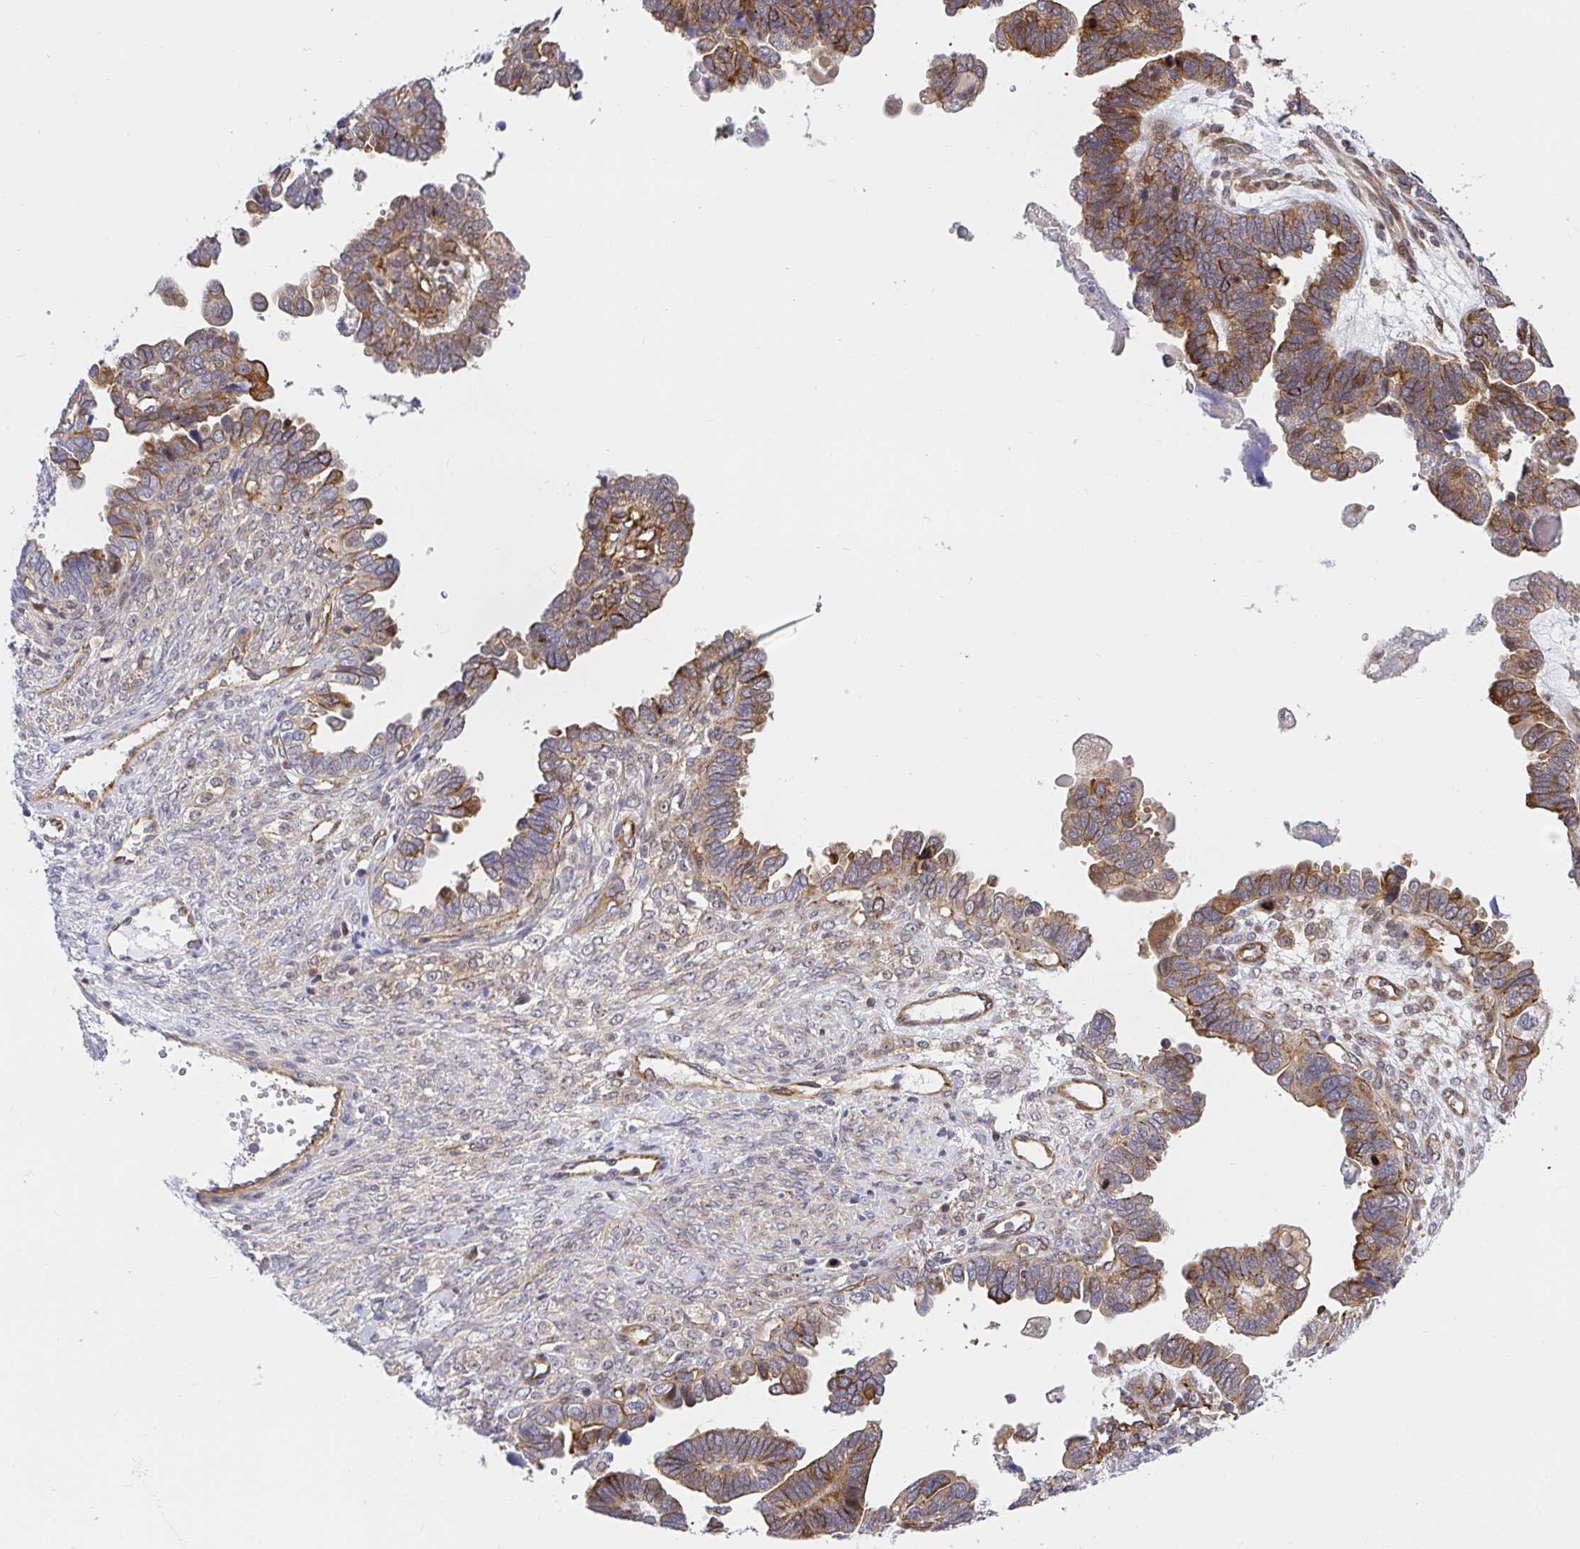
{"staining": {"intensity": "moderate", "quantity": ">75%", "location": "cytoplasmic/membranous"}, "tissue": "ovarian cancer", "cell_type": "Tumor cells", "image_type": "cancer", "snomed": [{"axis": "morphology", "description": "Cystadenocarcinoma, serous, NOS"}, {"axis": "topography", "description": "Ovary"}], "caption": "There is medium levels of moderate cytoplasmic/membranous positivity in tumor cells of ovarian cancer, as demonstrated by immunohistochemical staining (brown color).", "gene": "TRIM55", "patient": {"sex": "female", "age": 51}}